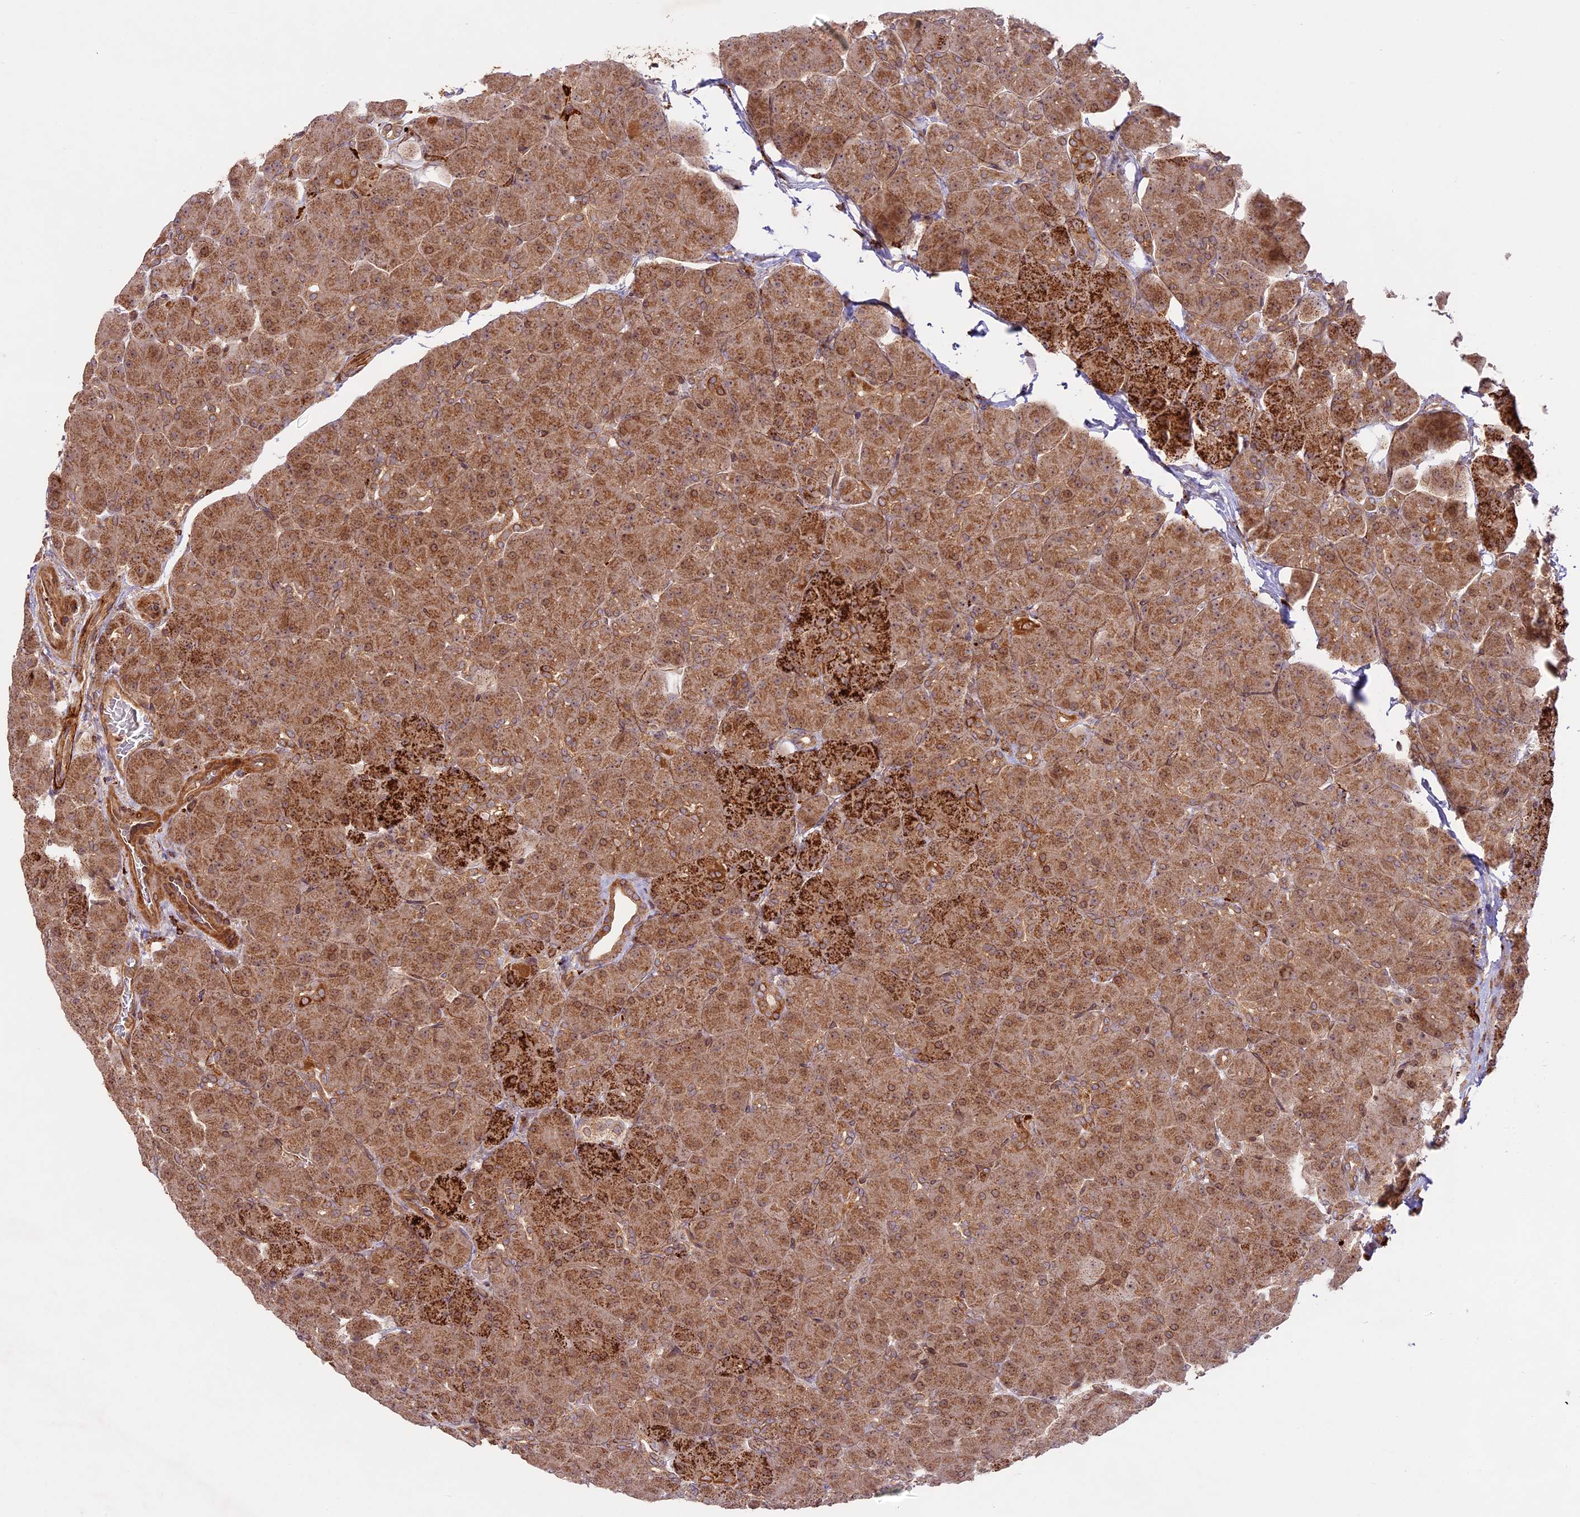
{"staining": {"intensity": "strong", "quantity": ">75%", "location": "cytoplasmic/membranous"}, "tissue": "pancreas", "cell_type": "Exocrine glandular cells", "image_type": "normal", "snomed": [{"axis": "morphology", "description": "Normal tissue, NOS"}, {"axis": "topography", "description": "Pancreas"}], "caption": "IHC histopathology image of normal pancreas stained for a protein (brown), which displays high levels of strong cytoplasmic/membranous expression in approximately >75% of exocrine glandular cells.", "gene": "DGKH", "patient": {"sex": "male", "age": 66}}